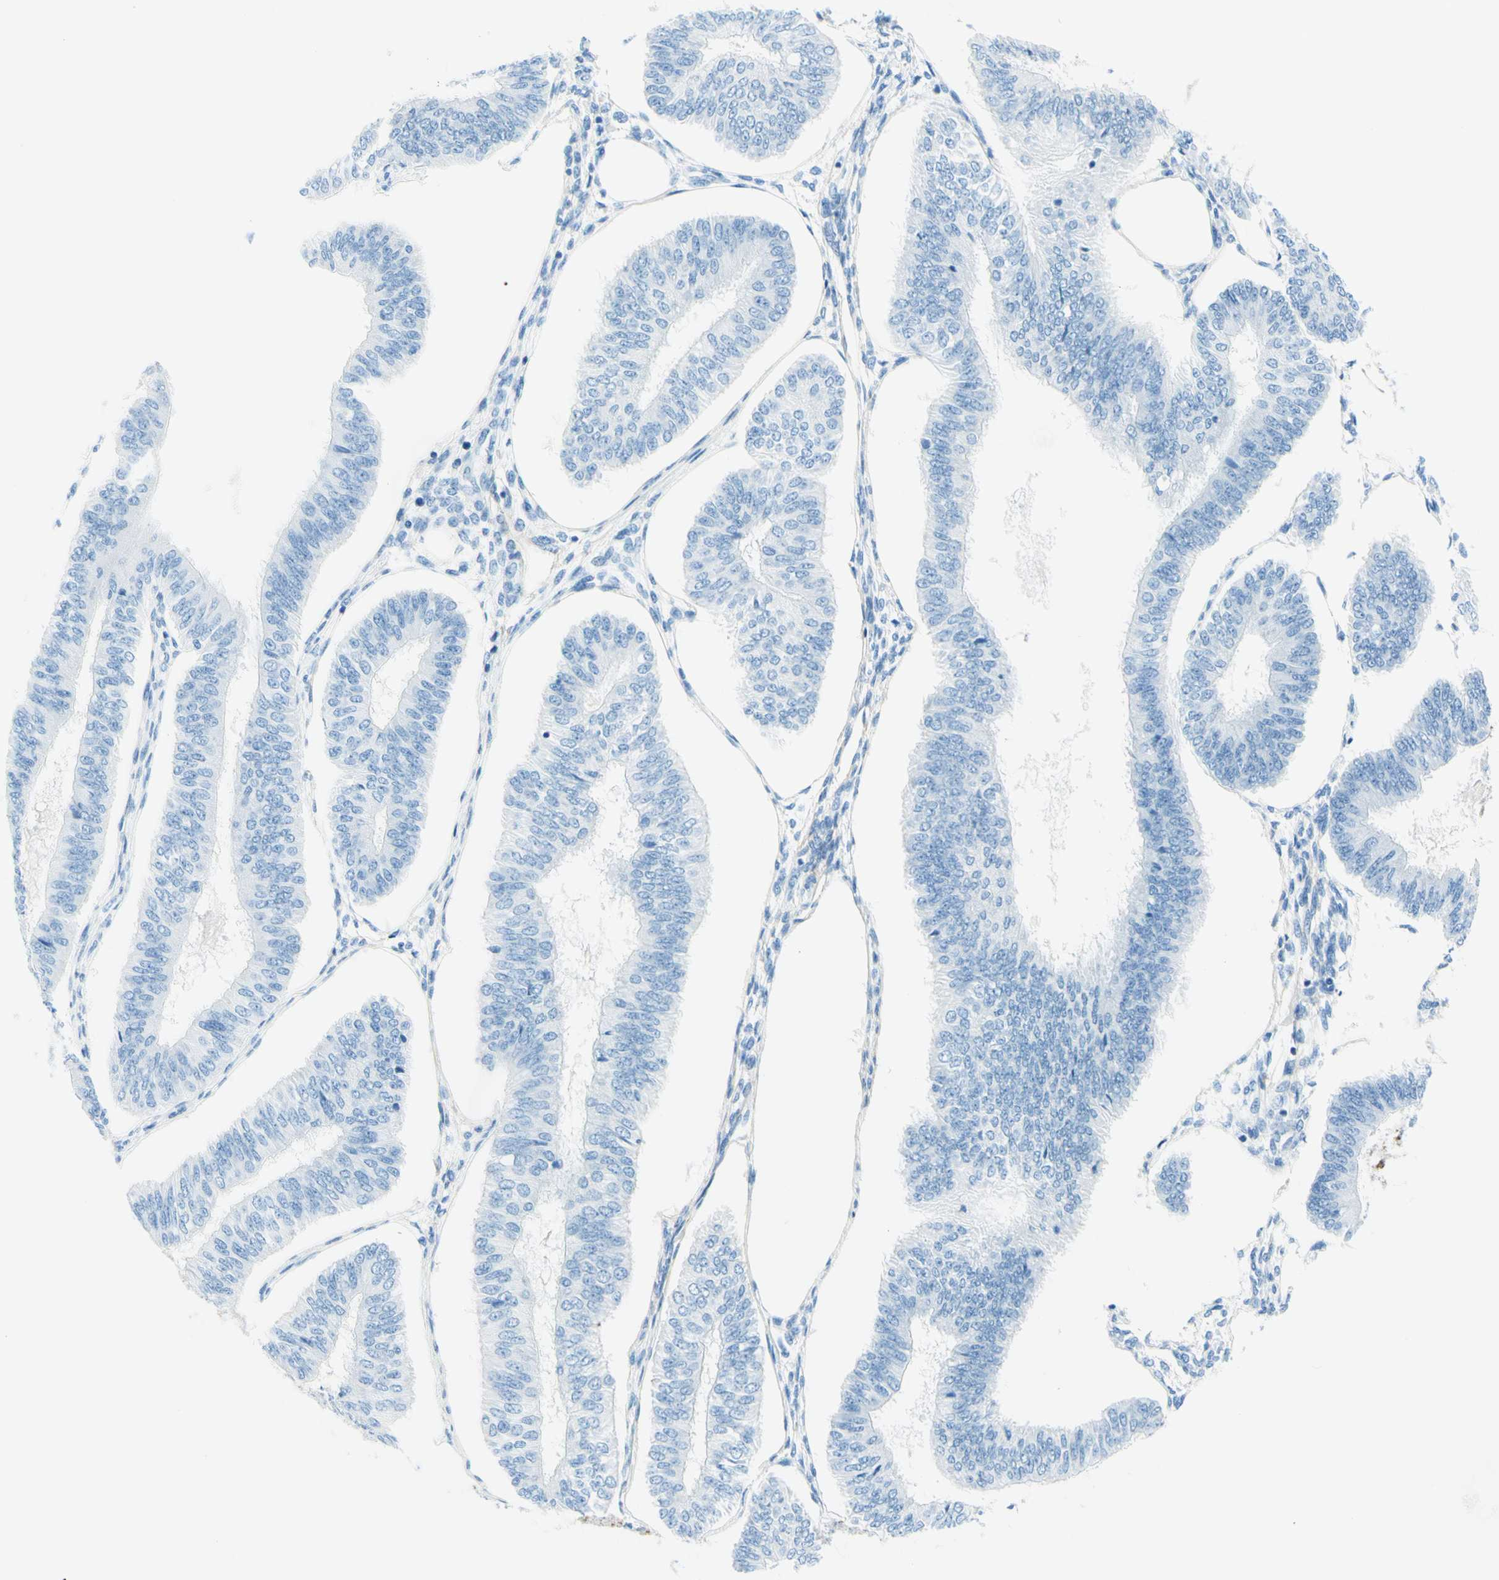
{"staining": {"intensity": "negative", "quantity": "none", "location": "none"}, "tissue": "endometrial cancer", "cell_type": "Tumor cells", "image_type": "cancer", "snomed": [{"axis": "morphology", "description": "Adenocarcinoma, NOS"}, {"axis": "topography", "description": "Endometrium"}], "caption": "Immunohistochemical staining of human endometrial cancer (adenocarcinoma) displays no significant staining in tumor cells.", "gene": "MFAP5", "patient": {"sex": "female", "age": 58}}